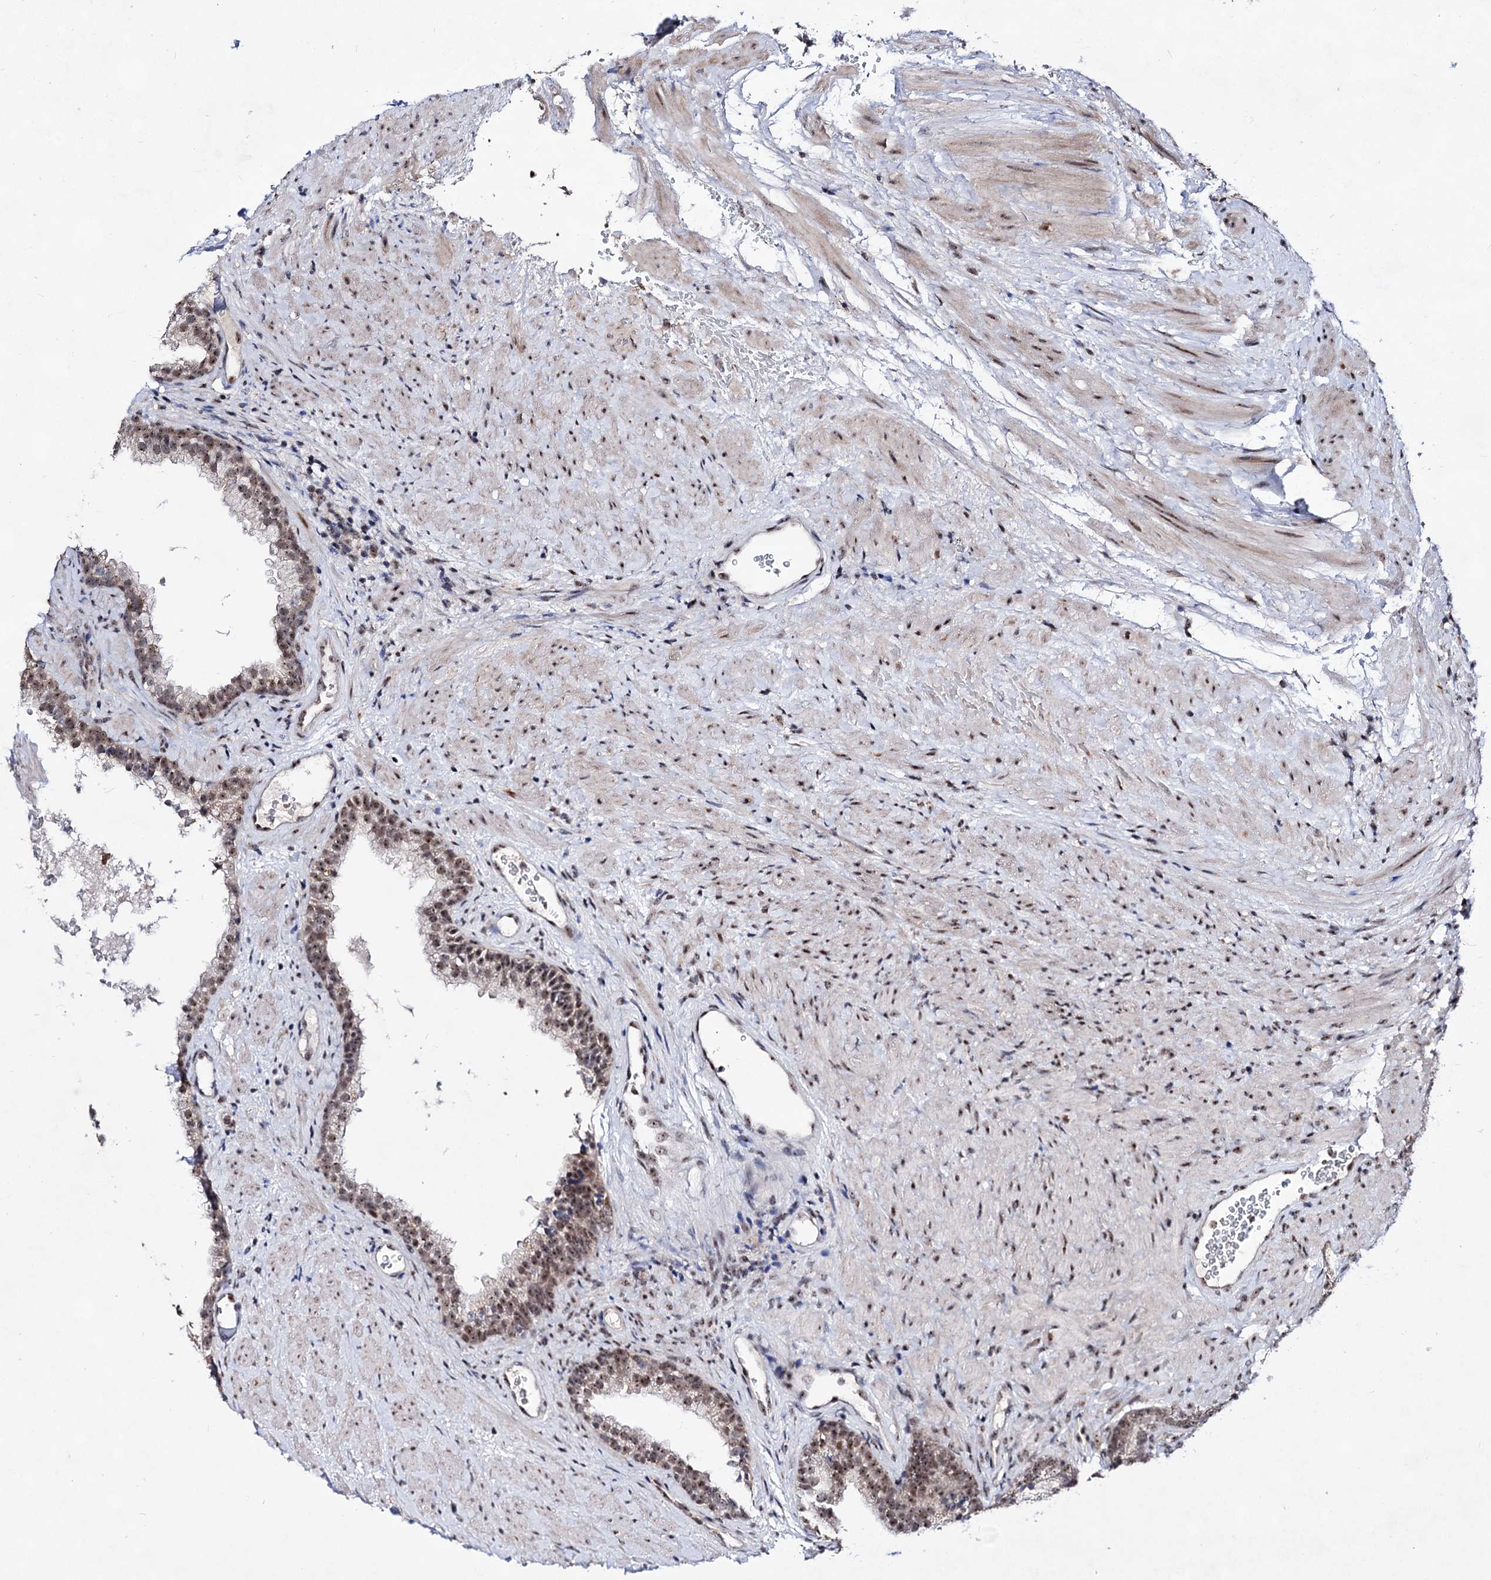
{"staining": {"intensity": "strong", "quantity": "25%-75%", "location": "cytoplasmic/membranous,nuclear"}, "tissue": "prostate", "cell_type": "Glandular cells", "image_type": "normal", "snomed": [{"axis": "morphology", "description": "Normal tissue, NOS"}, {"axis": "topography", "description": "Prostate"}], "caption": "IHC photomicrograph of unremarkable human prostate stained for a protein (brown), which shows high levels of strong cytoplasmic/membranous,nuclear staining in approximately 25%-75% of glandular cells.", "gene": "EXOSC10", "patient": {"sex": "male", "age": 76}}